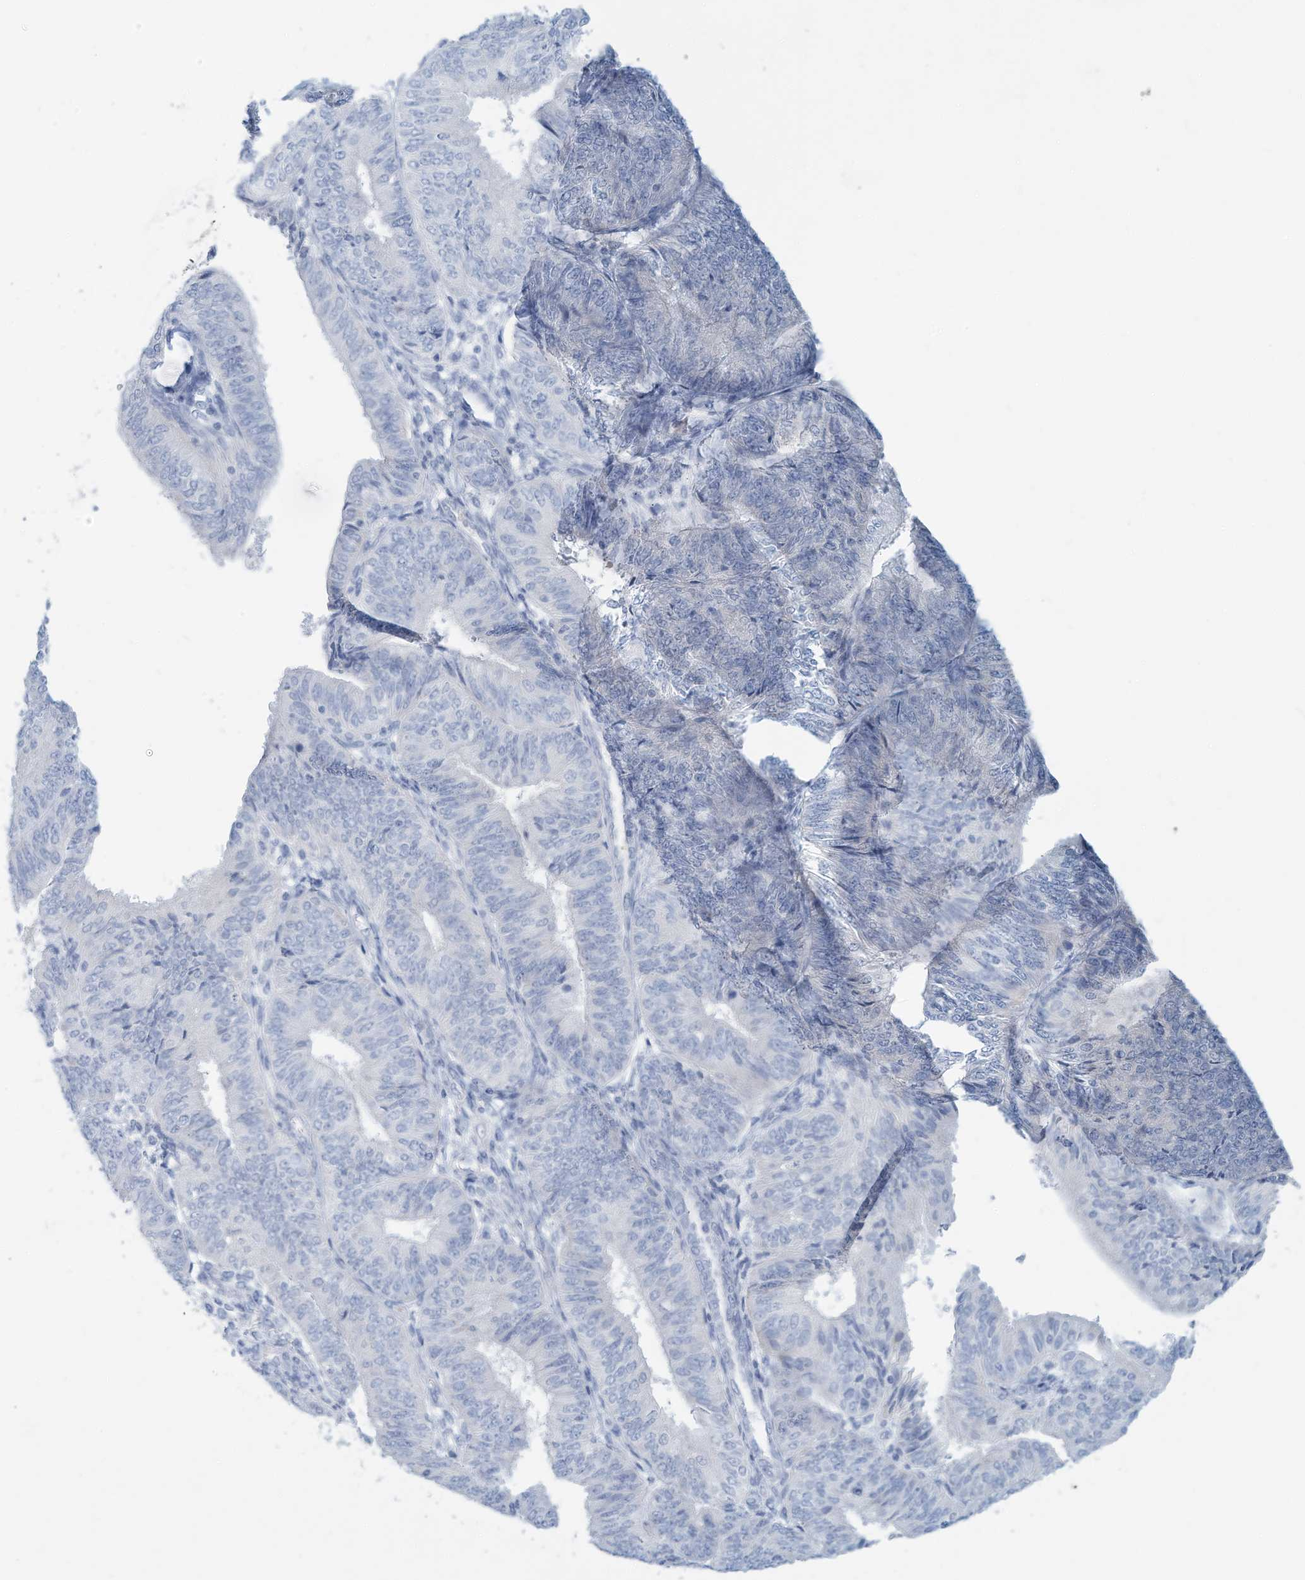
{"staining": {"intensity": "negative", "quantity": "none", "location": "none"}, "tissue": "endometrial cancer", "cell_type": "Tumor cells", "image_type": "cancer", "snomed": [{"axis": "morphology", "description": "Adenocarcinoma, NOS"}, {"axis": "topography", "description": "Endometrium"}], "caption": "Immunohistochemistry (IHC) photomicrograph of neoplastic tissue: endometrial cancer stained with DAB (3,3'-diaminobenzidine) displays no significant protein expression in tumor cells.", "gene": "ERI2", "patient": {"sex": "female", "age": 58}}